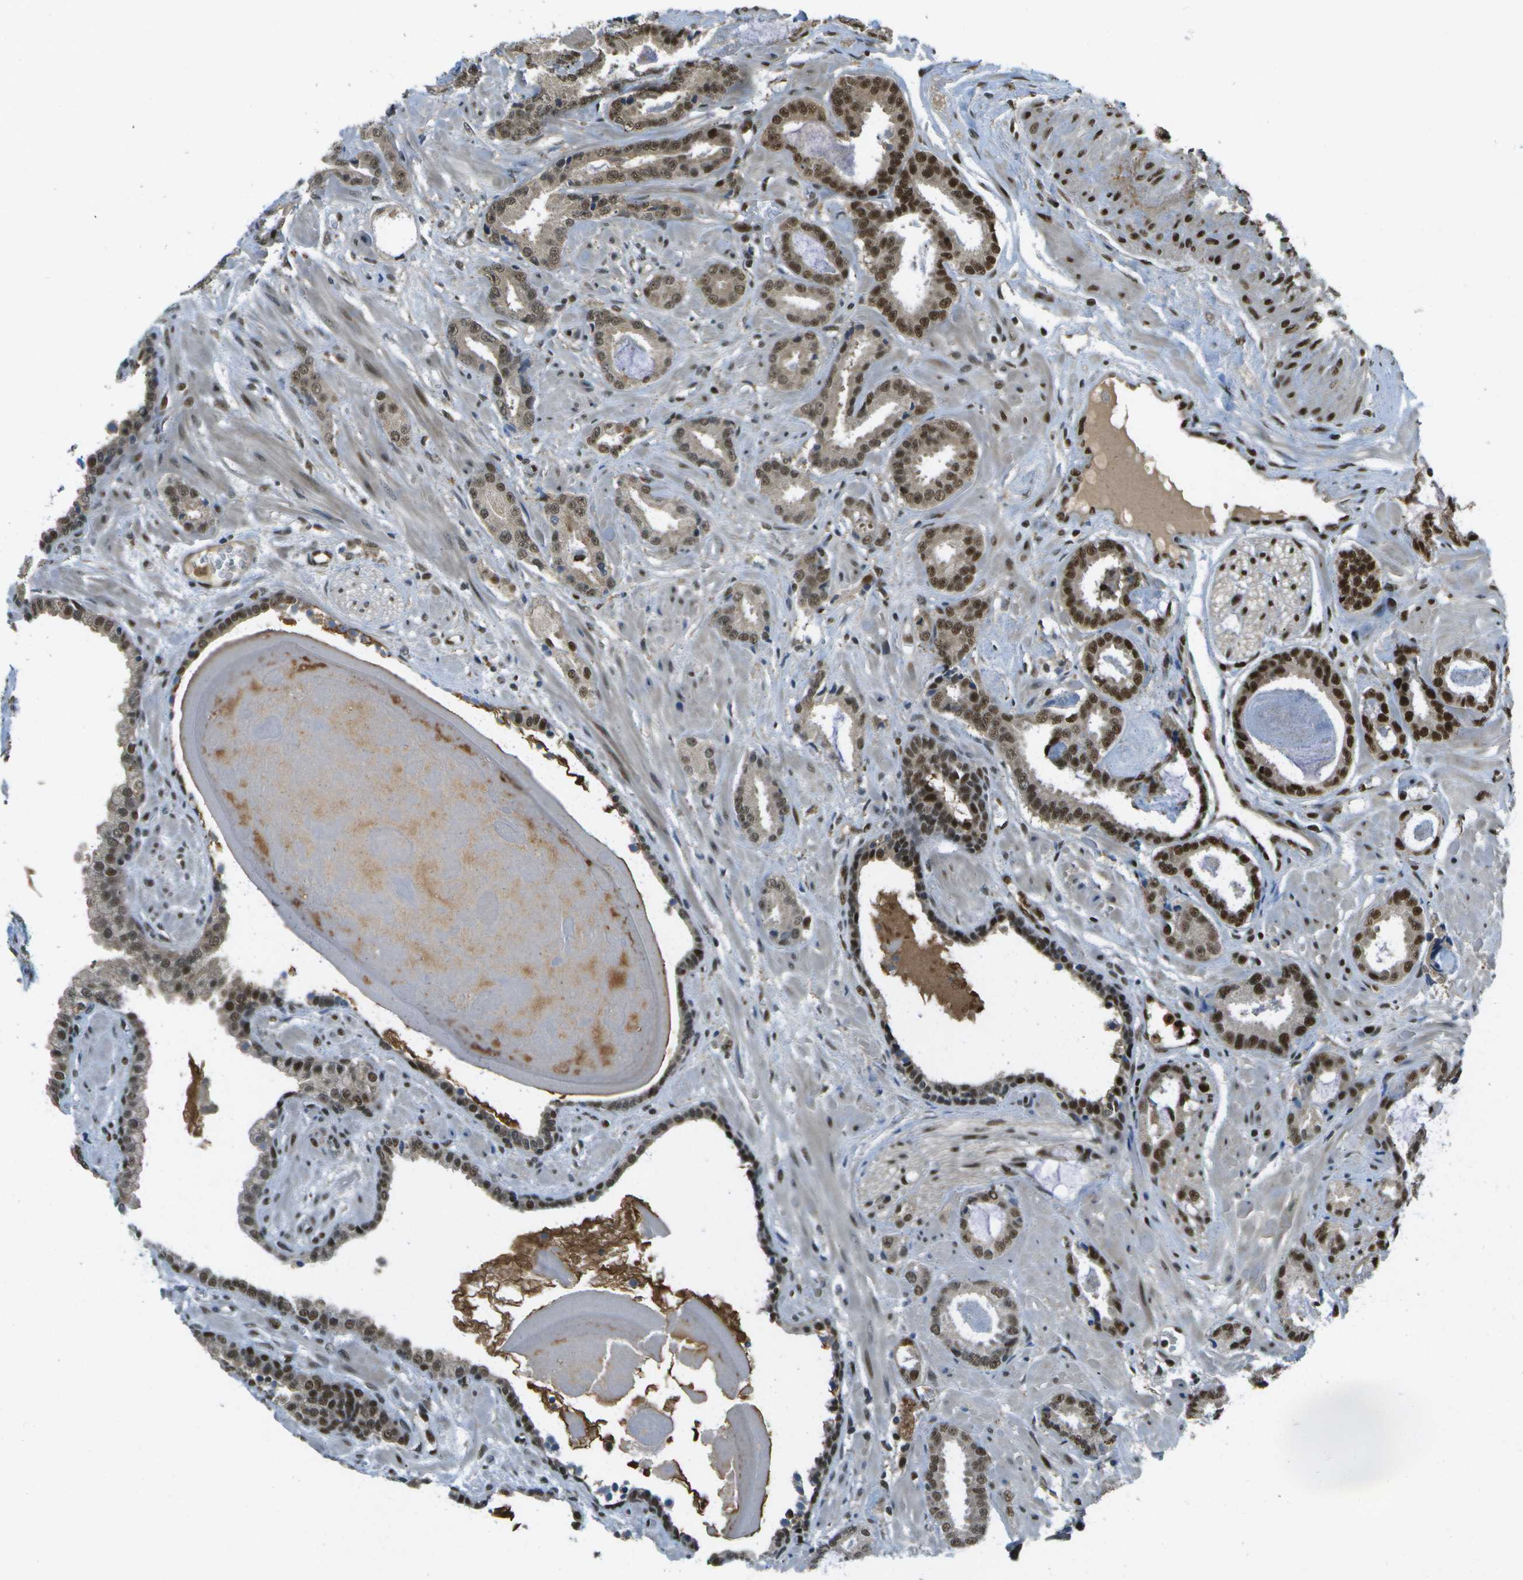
{"staining": {"intensity": "strong", "quantity": "25%-75%", "location": "cytoplasmic/membranous,nuclear"}, "tissue": "prostate cancer", "cell_type": "Tumor cells", "image_type": "cancer", "snomed": [{"axis": "morphology", "description": "Adenocarcinoma, Low grade"}, {"axis": "topography", "description": "Prostate"}], "caption": "Immunohistochemical staining of prostate cancer (low-grade adenocarcinoma) exhibits high levels of strong cytoplasmic/membranous and nuclear positivity in approximately 25%-75% of tumor cells.", "gene": "GANC", "patient": {"sex": "male", "age": 53}}